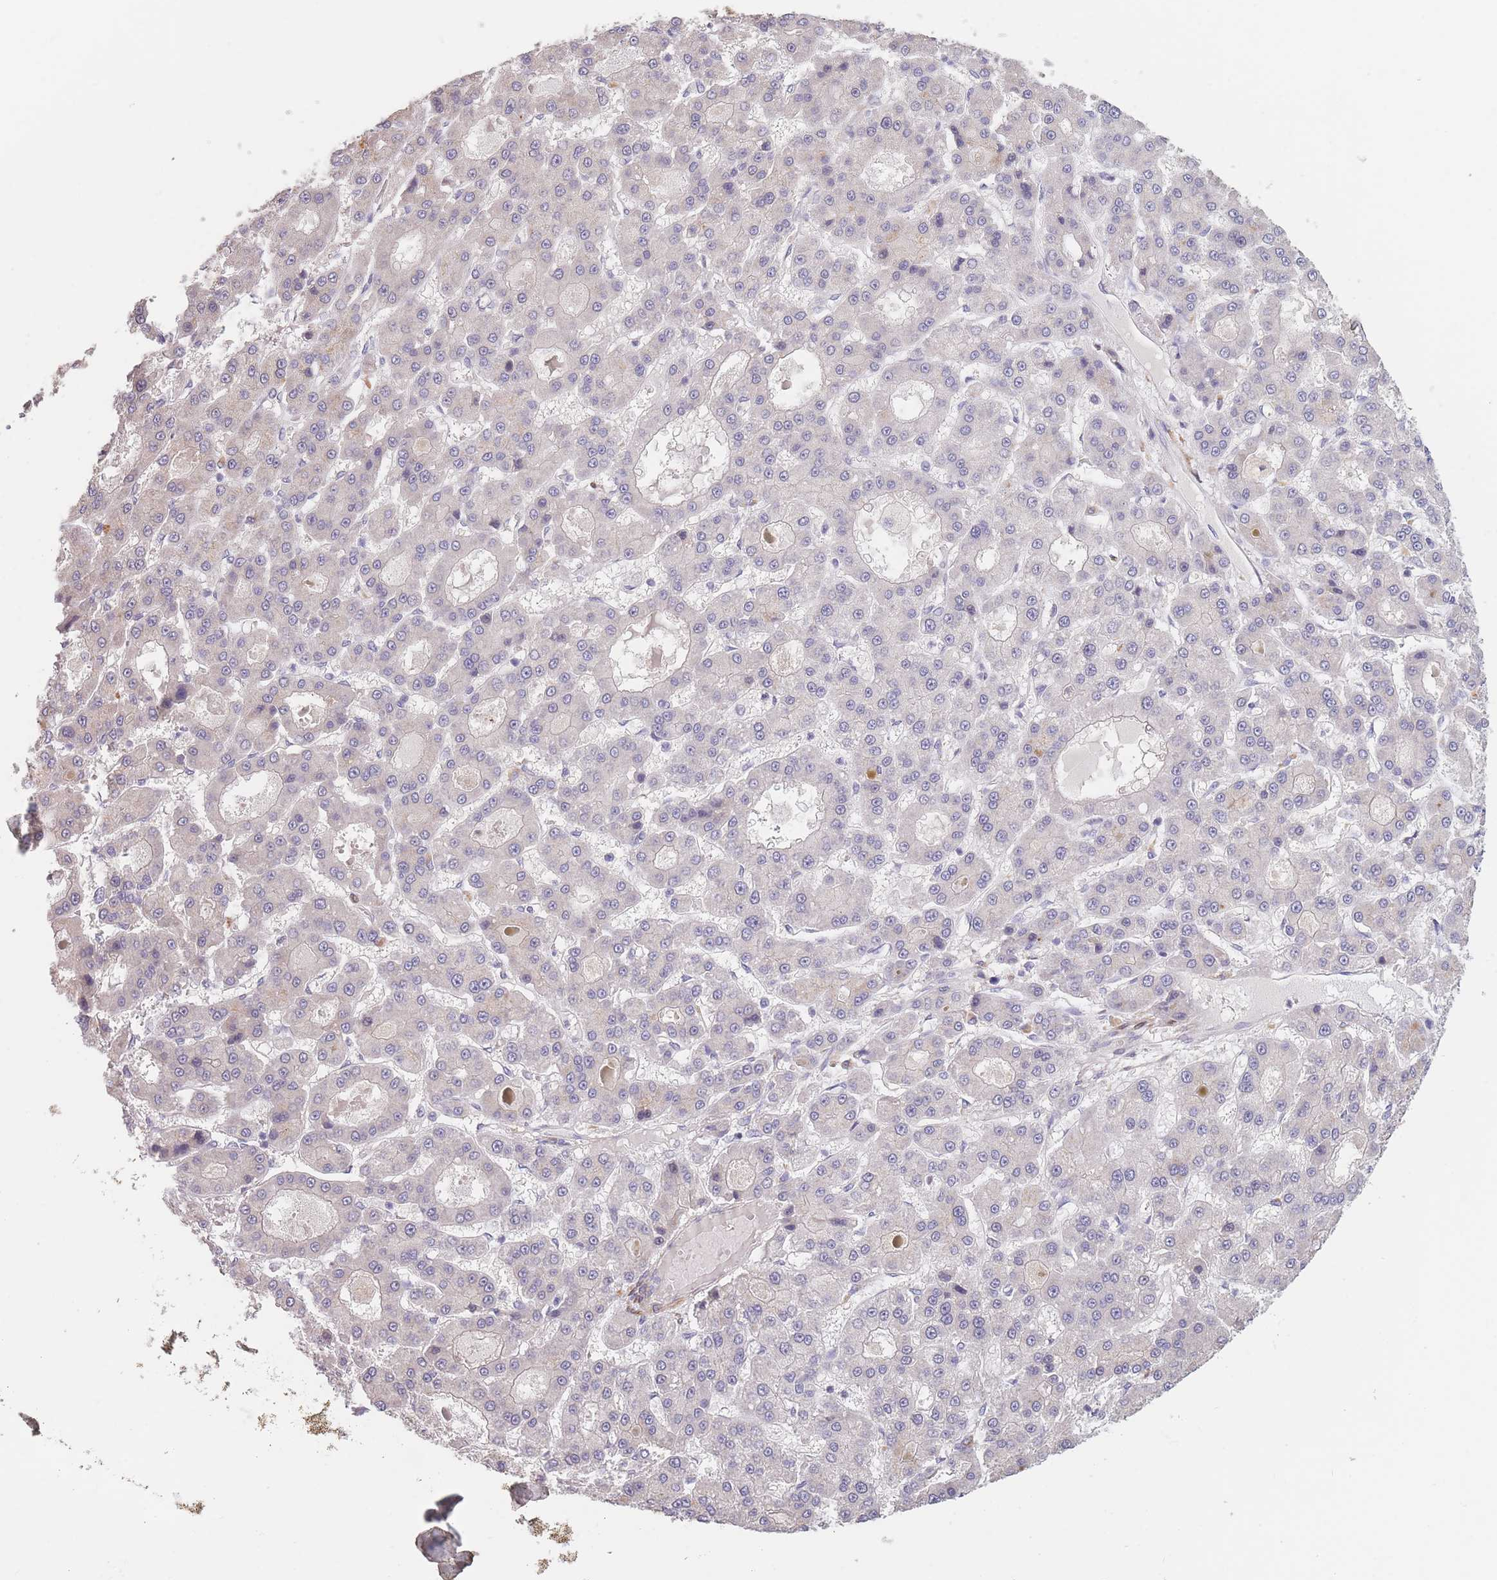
{"staining": {"intensity": "negative", "quantity": "none", "location": "none"}, "tissue": "liver cancer", "cell_type": "Tumor cells", "image_type": "cancer", "snomed": [{"axis": "morphology", "description": "Carcinoma, Hepatocellular, NOS"}, {"axis": "topography", "description": "Liver"}], "caption": "Tumor cells show no significant protein positivity in liver hepatocellular carcinoma.", "gene": "CCNQ", "patient": {"sex": "male", "age": 70}}